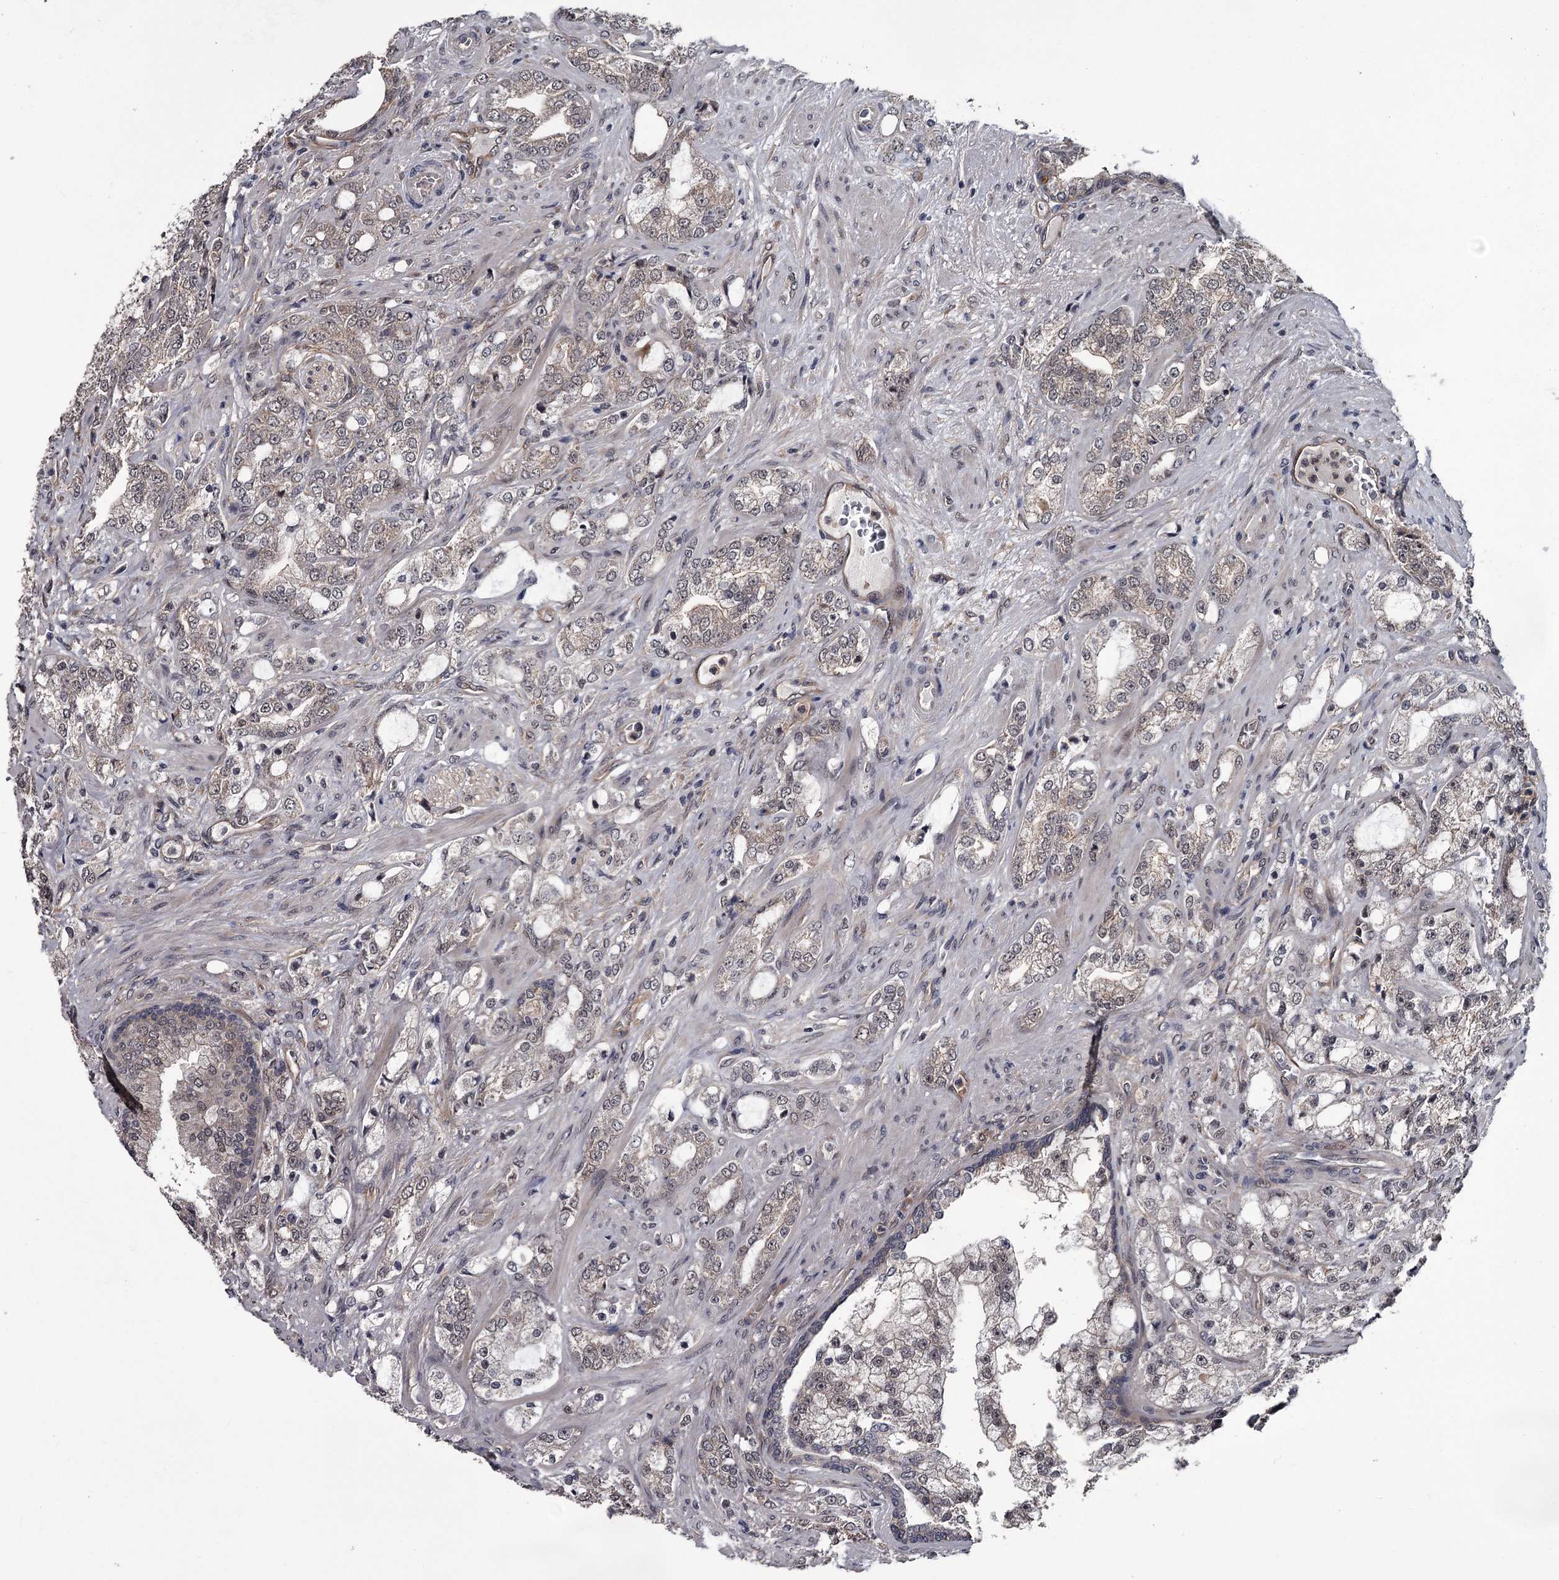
{"staining": {"intensity": "negative", "quantity": "none", "location": "none"}, "tissue": "prostate cancer", "cell_type": "Tumor cells", "image_type": "cancer", "snomed": [{"axis": "morphology", "description": "Adenocarcinoma, High grade"}, {"axis": "topography", "description": "Prostate"}], "caption": "Immunohistochemistry (IHC) photomicrograph of human prostate cancer (high-grade adenocarcinoma) stained for a protein (brown), which shows no expression in tumor cells.", "gene": "CDC42EP2", "patient": {"sex": "male", "age": 64}}